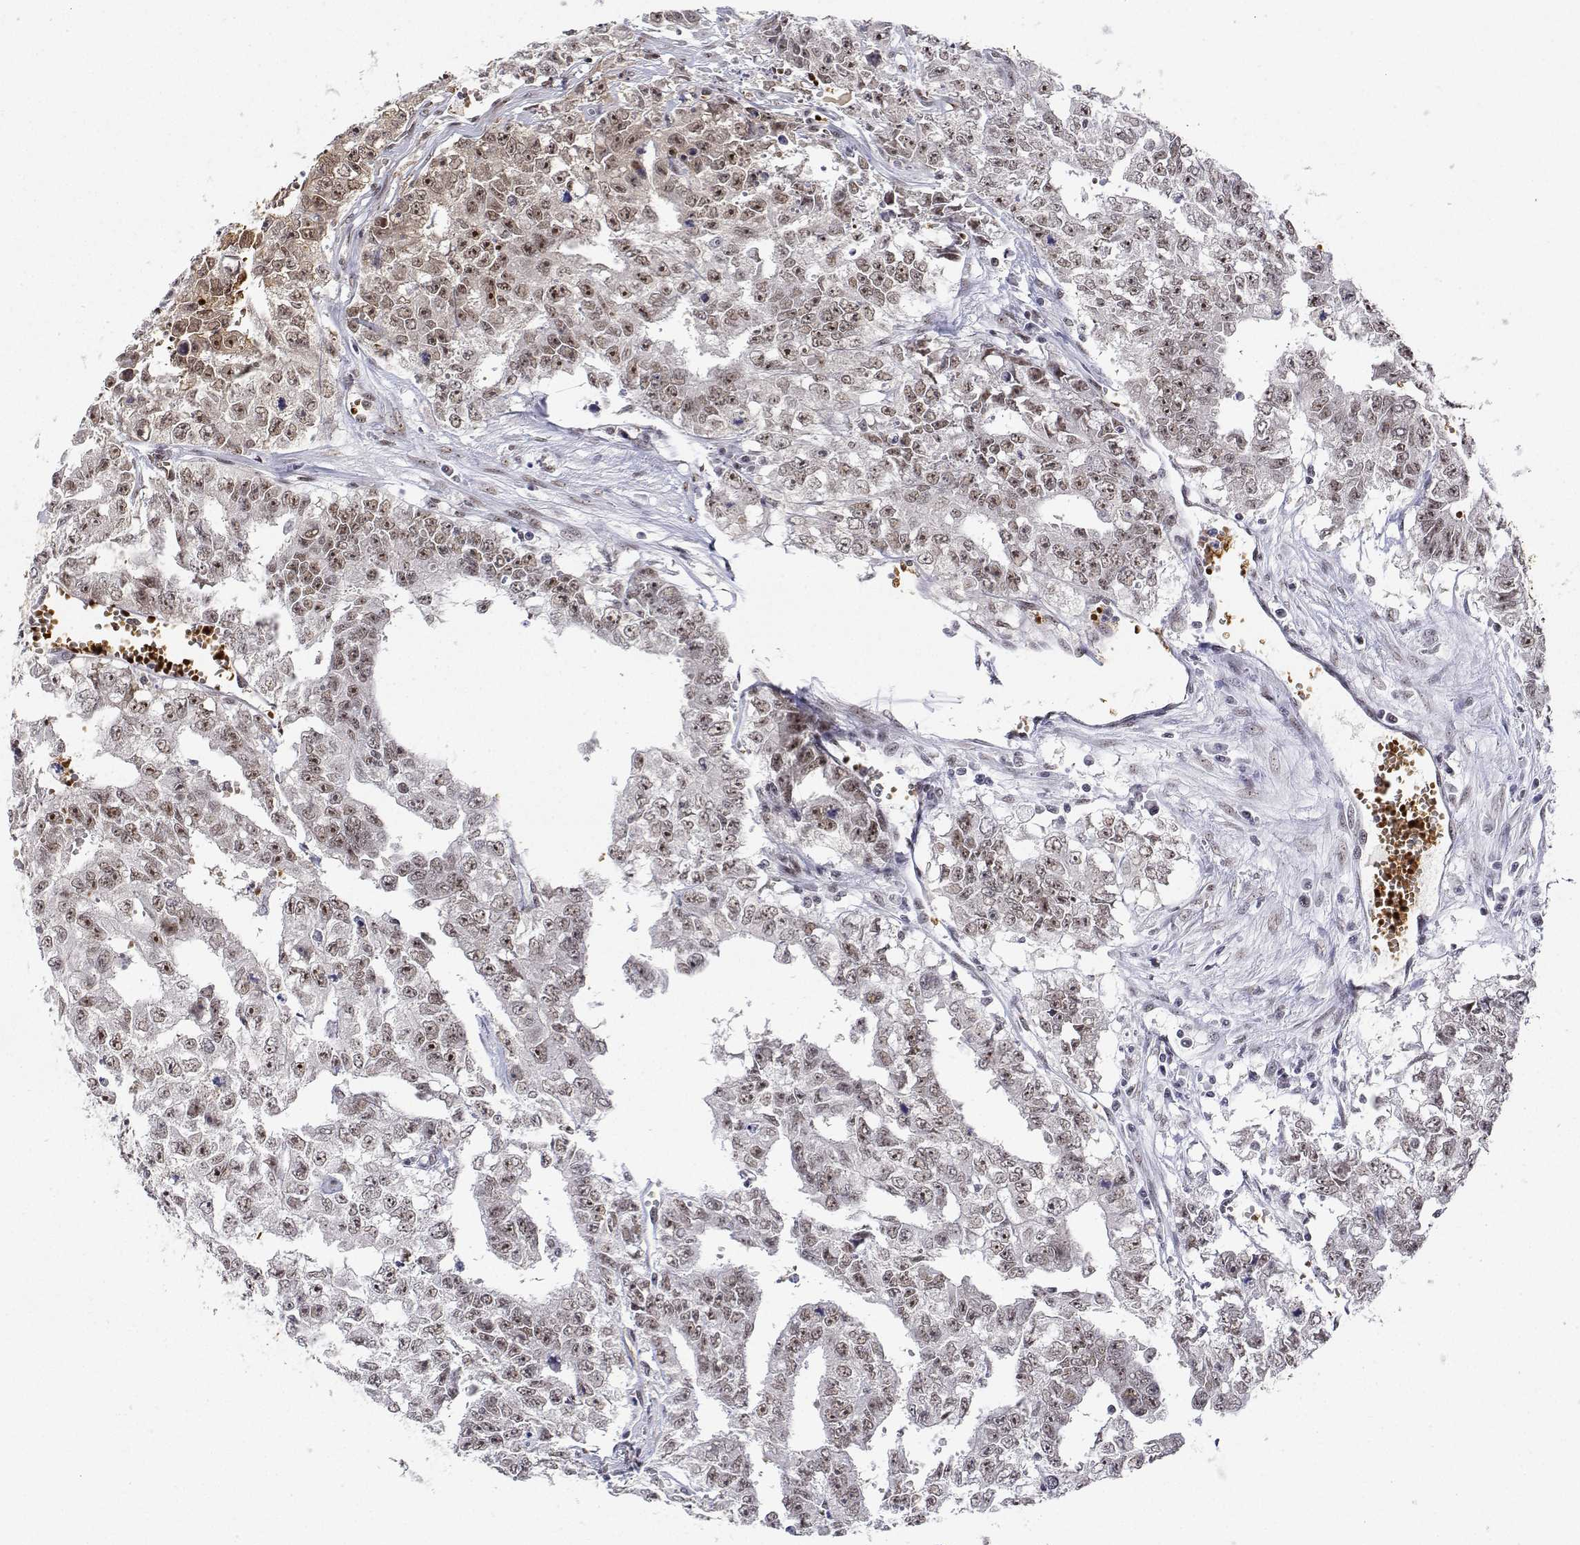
{"staining": {"intensity": "moderate", "quantity": ">75%", "location": "nuclear"}, "tissue": "testis cancer", "cell_type": "Tumor cells", "image_type": "cancer", "snomed": [{"axis": "morphology", "description": "Carcinoma, Embryonal, NOS"}, {"axis": "morphology", "description": "Teratoma, malignant, NOS"}, {"axis": "topography", "description": "Testis"}], "caption": "Immunohistochemical staining of human testis cancer (embryonal carcinoma) demonstrates medium levels of moderate nuclear protein positivity in about >75% of tumor cells.", "gene": "ADAR", "patient": {"sex": "male", "age": 24}}